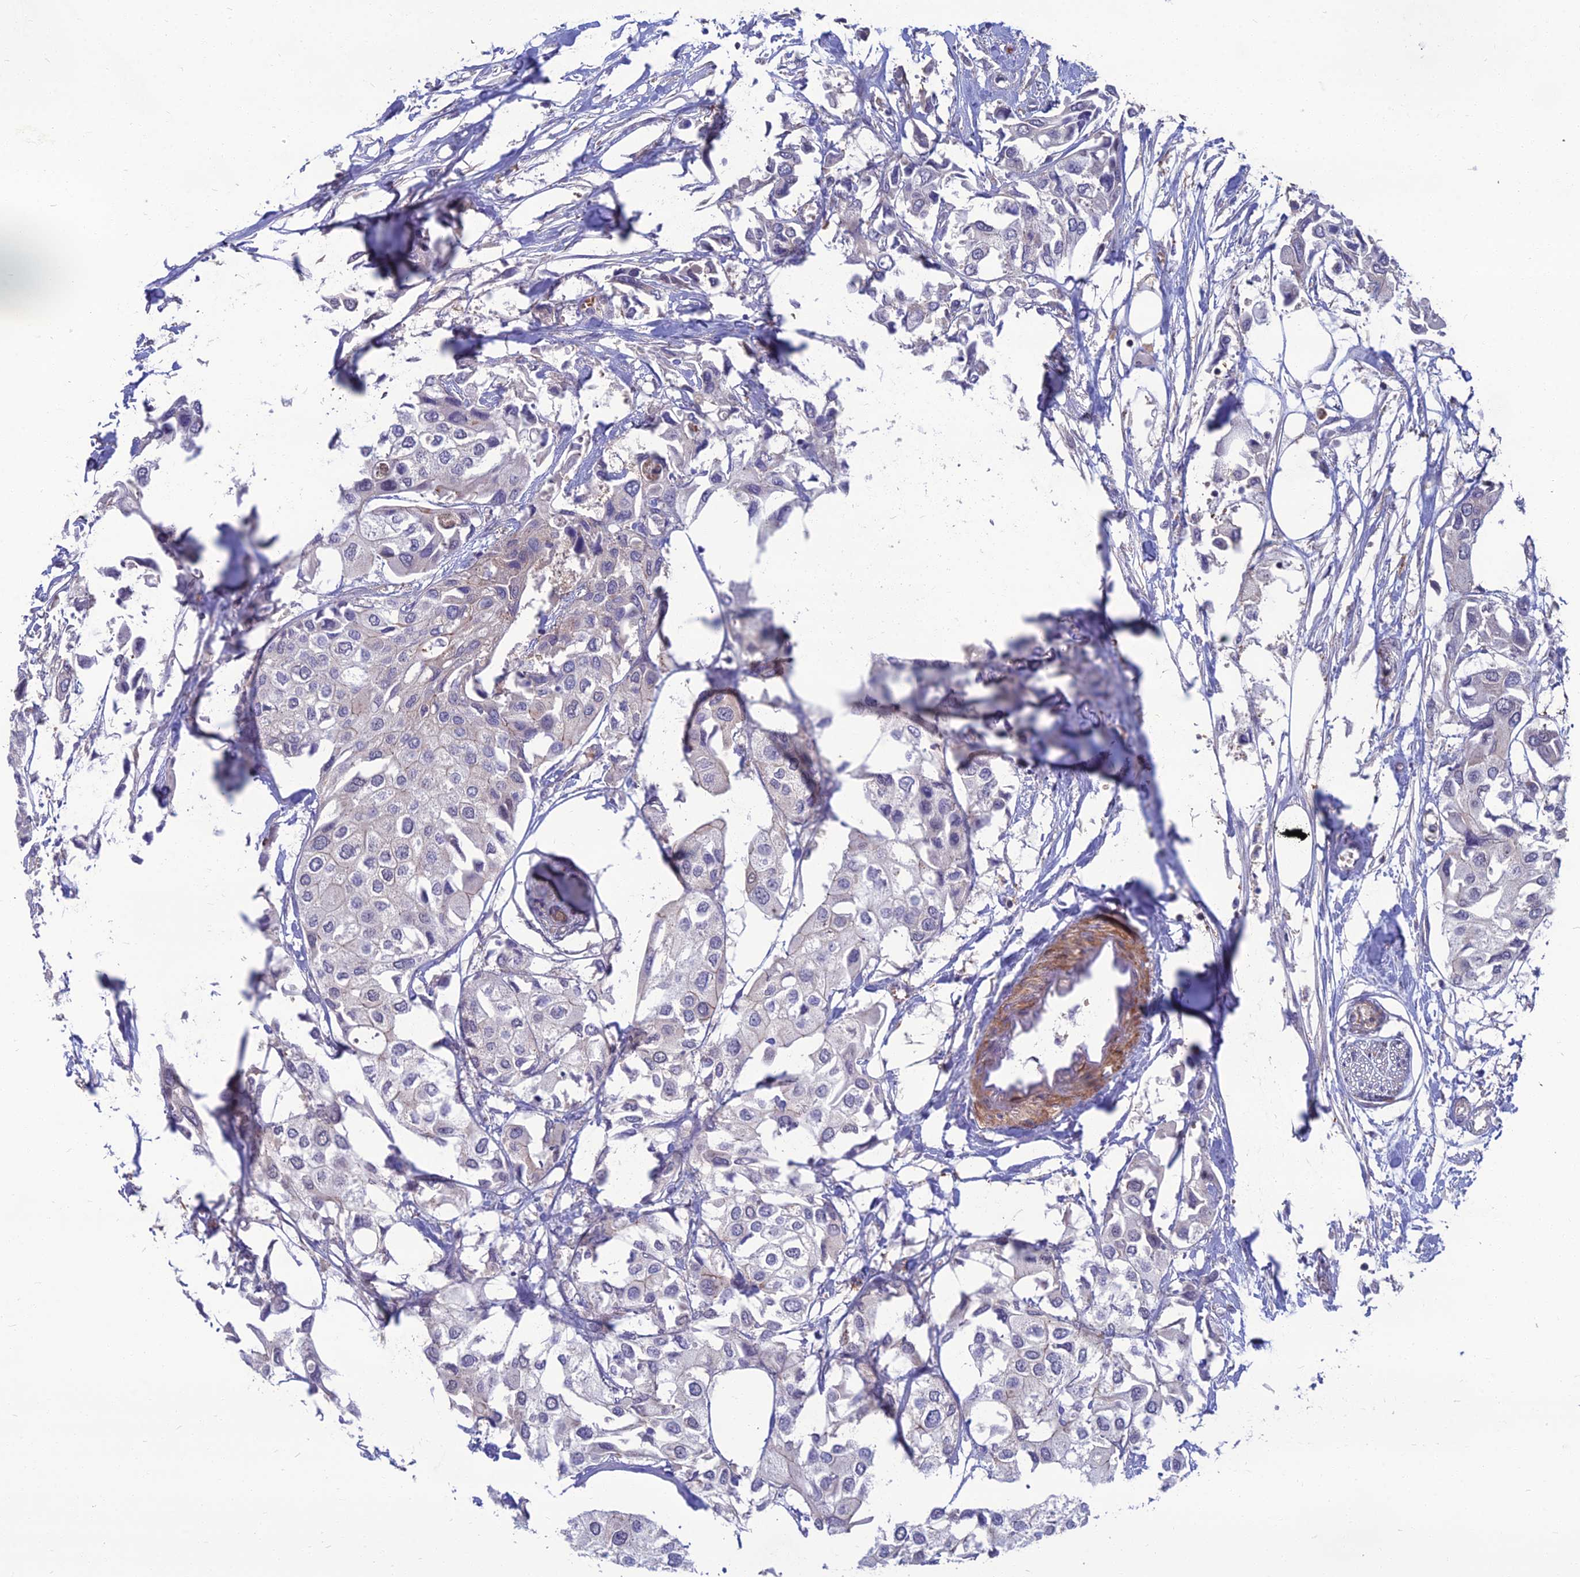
{"staining": {"intensity": "negative", "quantity": "none", "location": "none"}, "tissue": "urothelial cancer", "cell_type": "Tumor cells", "image_type": "cancer", "snomed": [{"axis": "morphology", "description": "Urothelial carcinoma, High grade"}, {"axis": "topography", "description": "Urinary bladder"}], "caption": "IHC of urothelial cancer exhibits no expression in tumor cells. (DAB (3,3'-diaminobenzidine) IHC with hematoxylin counter stain).", "gene": "OPA3", "patient": {"sex": "male", "age": 64}}